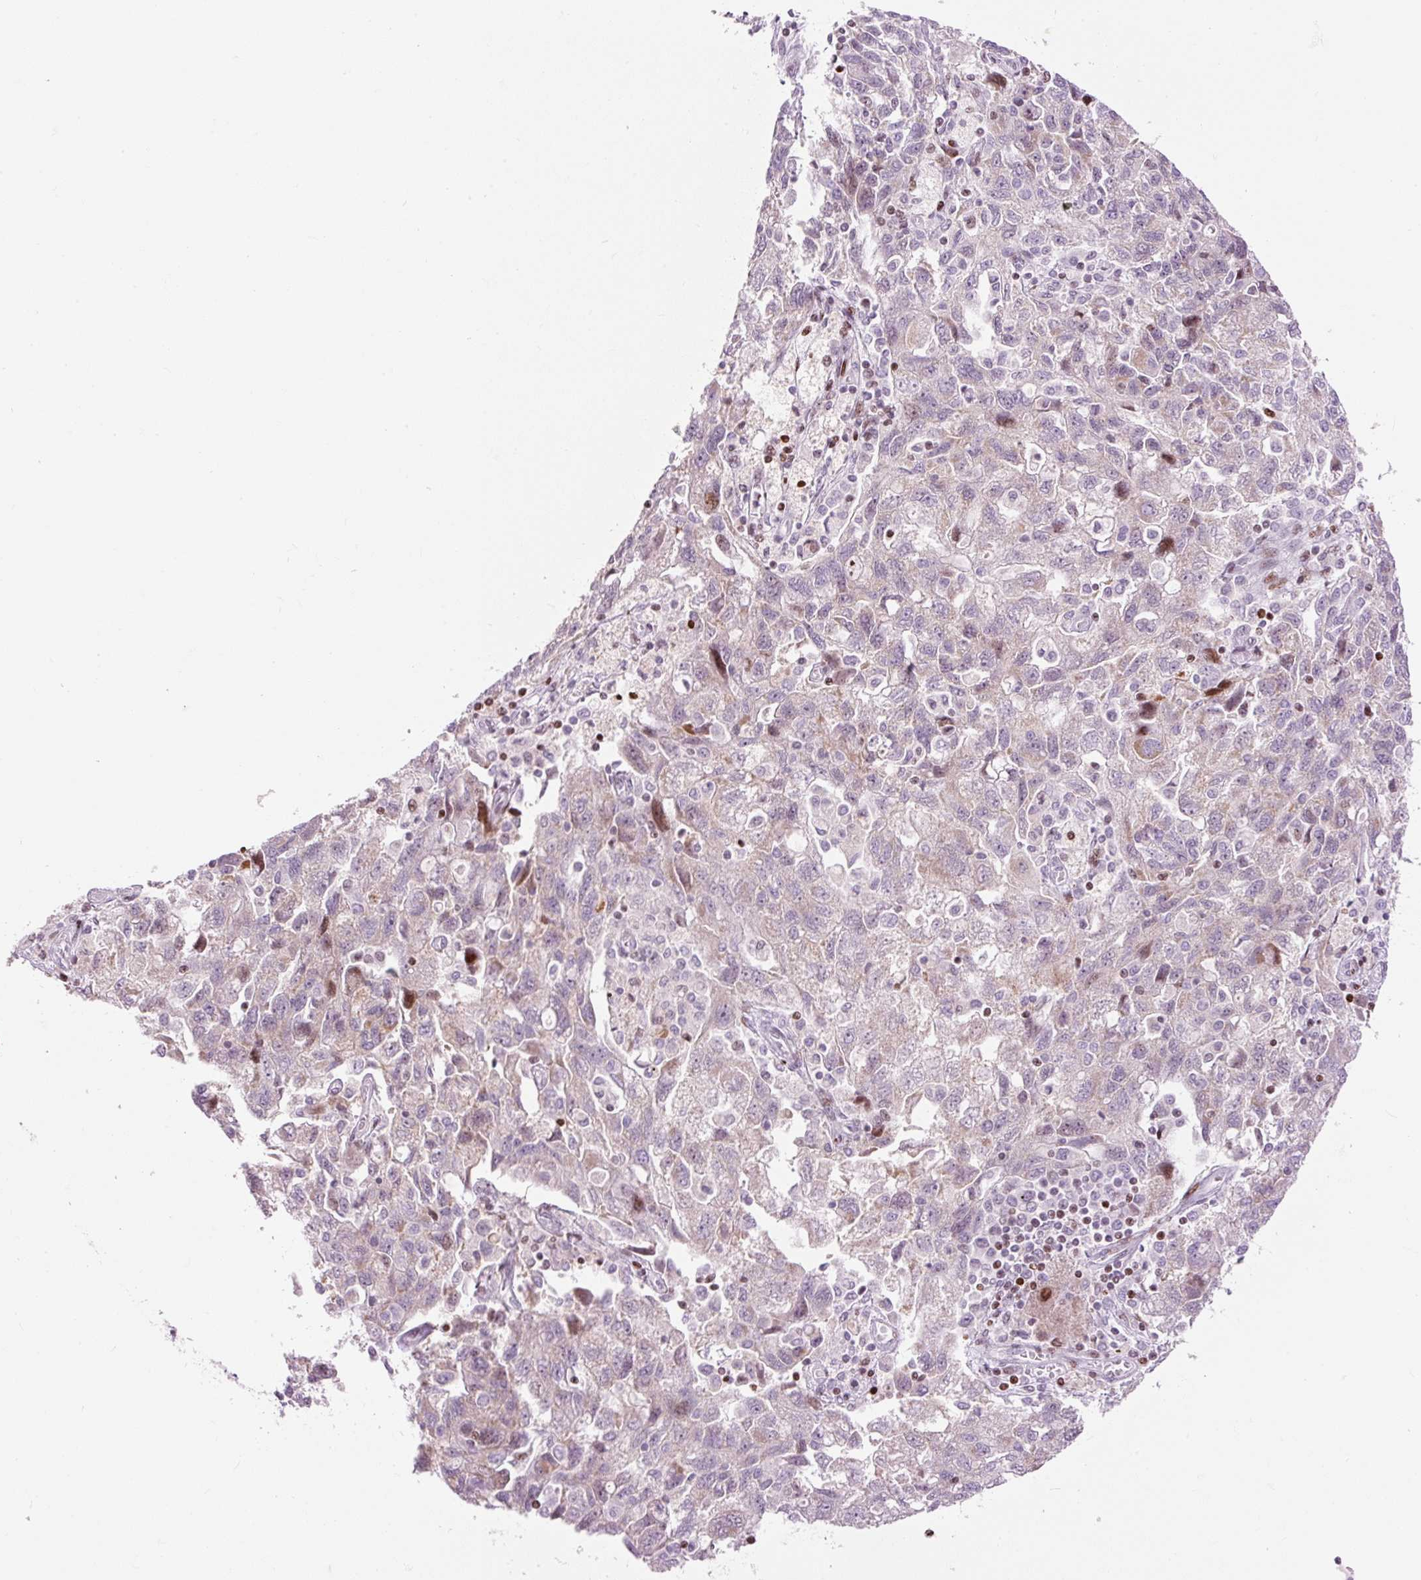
{"staining": {"intensity": "moderate", "quantity": "<25%", "location": "cytoplasmic/membranous,nuclear"}, "tissue": "ovarian cancer", "cell_type": "Tumor cells", "image_type": "cancer", "snomed": [{"axis": "morphology", "description": "Carcinoma, NOS"}, {"axis": "morphology", "description": "Cystadenocarcinoma, serous, NOS"}, {"axis": "topography", "description": "Ovary"}], "caption": "Moderate cytoplasmic/membranous and nuclear expression for a protein is identified in approximately <25% of tumor cells of serous cystadenocarcinoma (ovarian) using immunohistochemistry.", "gene": "TMEM177", "patient": {"sex": "female", "age": 69}}